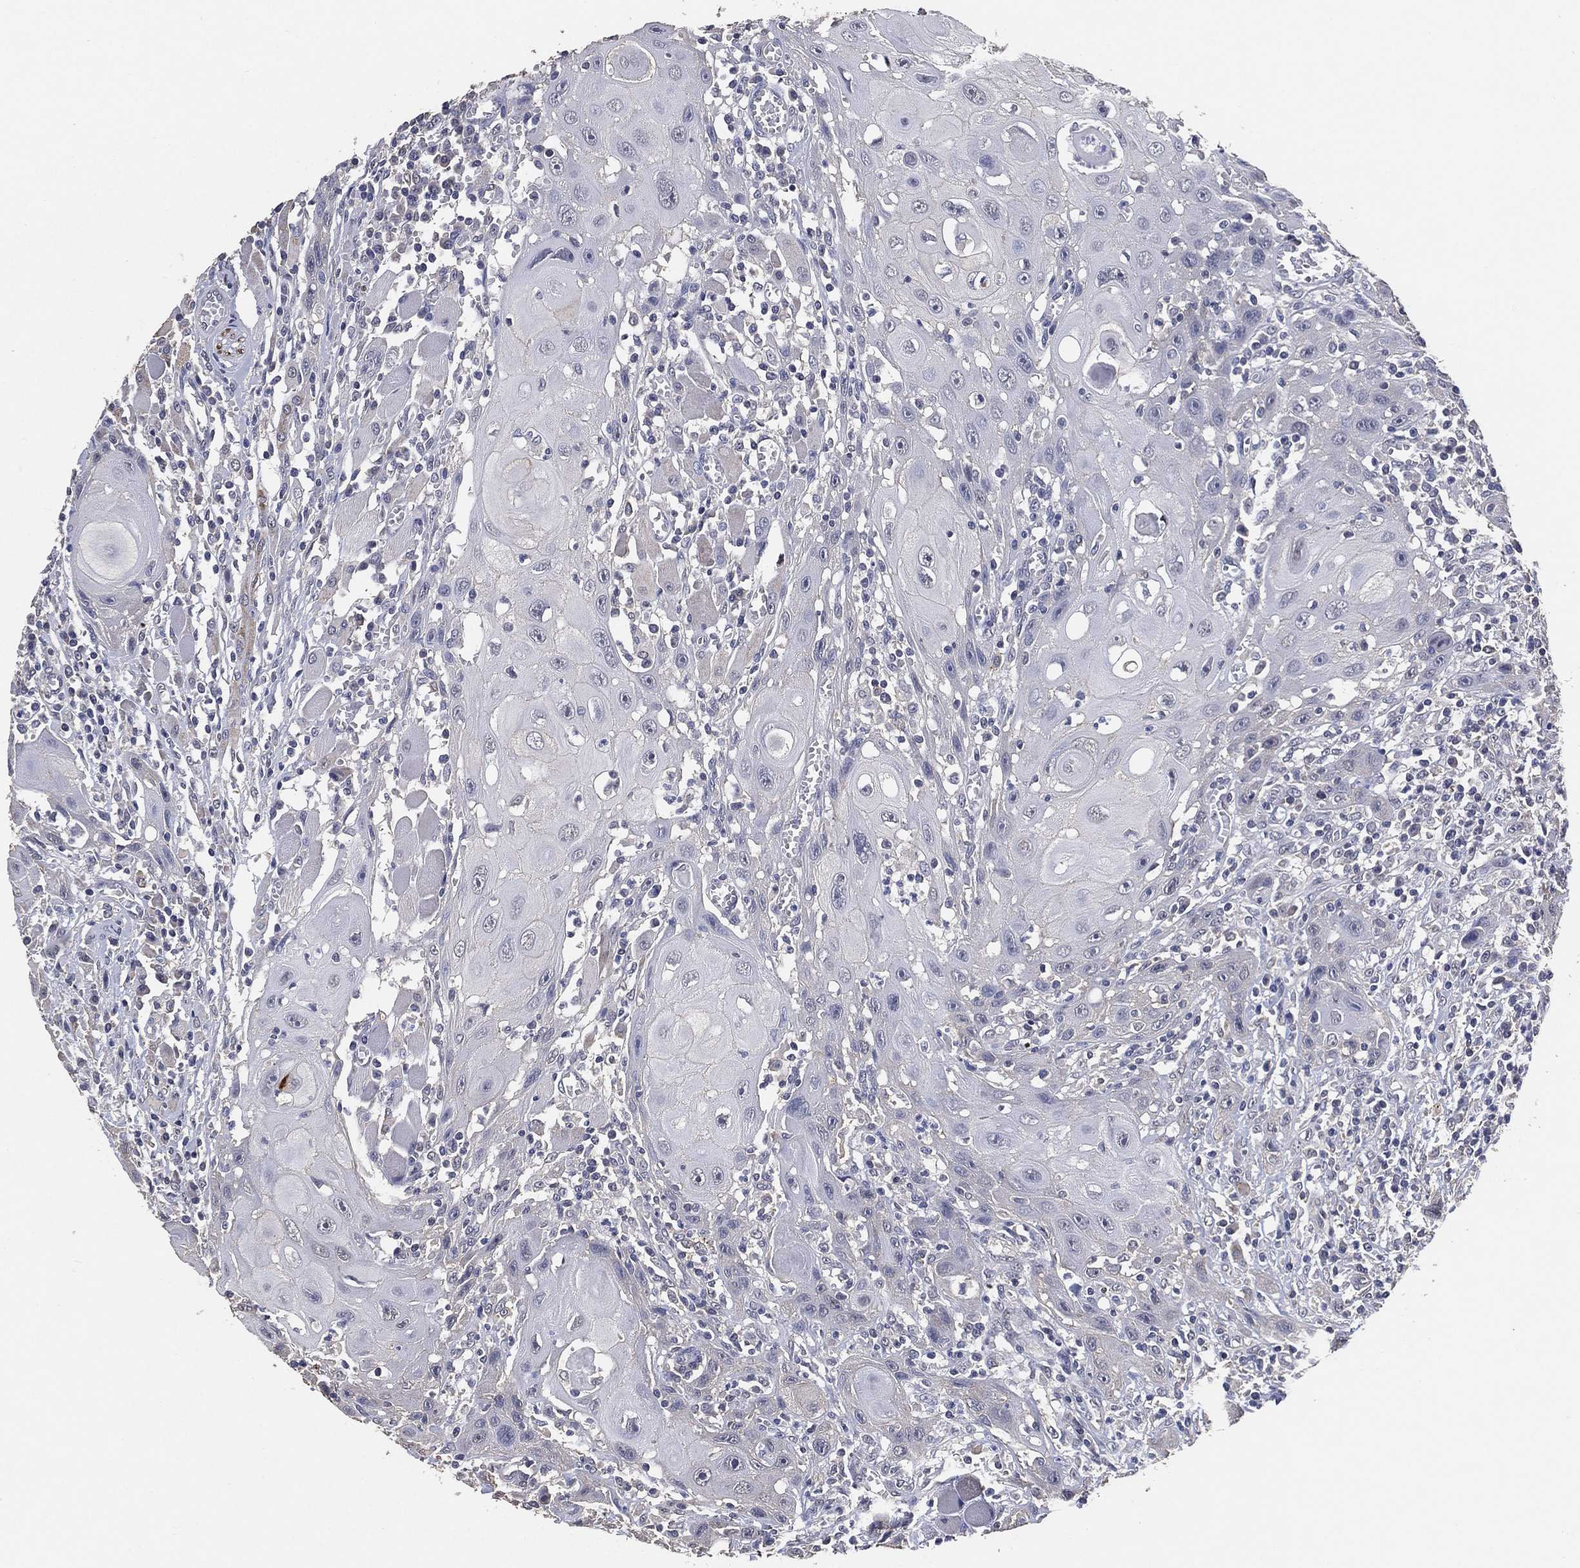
{"staining": {"intensity": "negative", "quantity": "none", "location": "none"}, "tissue": "head and neck cancer", "cell_type": "Tumor cells", "image_type": "cancer", "snomed": [{"axis": "morphology", "description": "Normal tissue, NOS"}, {"axis": "morphology", "description": "Squamous cell carcinoma, NOS"}, {"axis": "topography", "description": "Oral tissue"}, {"axis": "topography", "description": "Head-Neck"}], "caption": "Immunohistochemistry photomicrograph of head and neck squamous cell carcinoma stained for a protein (brown), which demonstrates no staining in tumor cells.", "gene": "KLK5", "patient": {"sex": "male", "age": 71}}